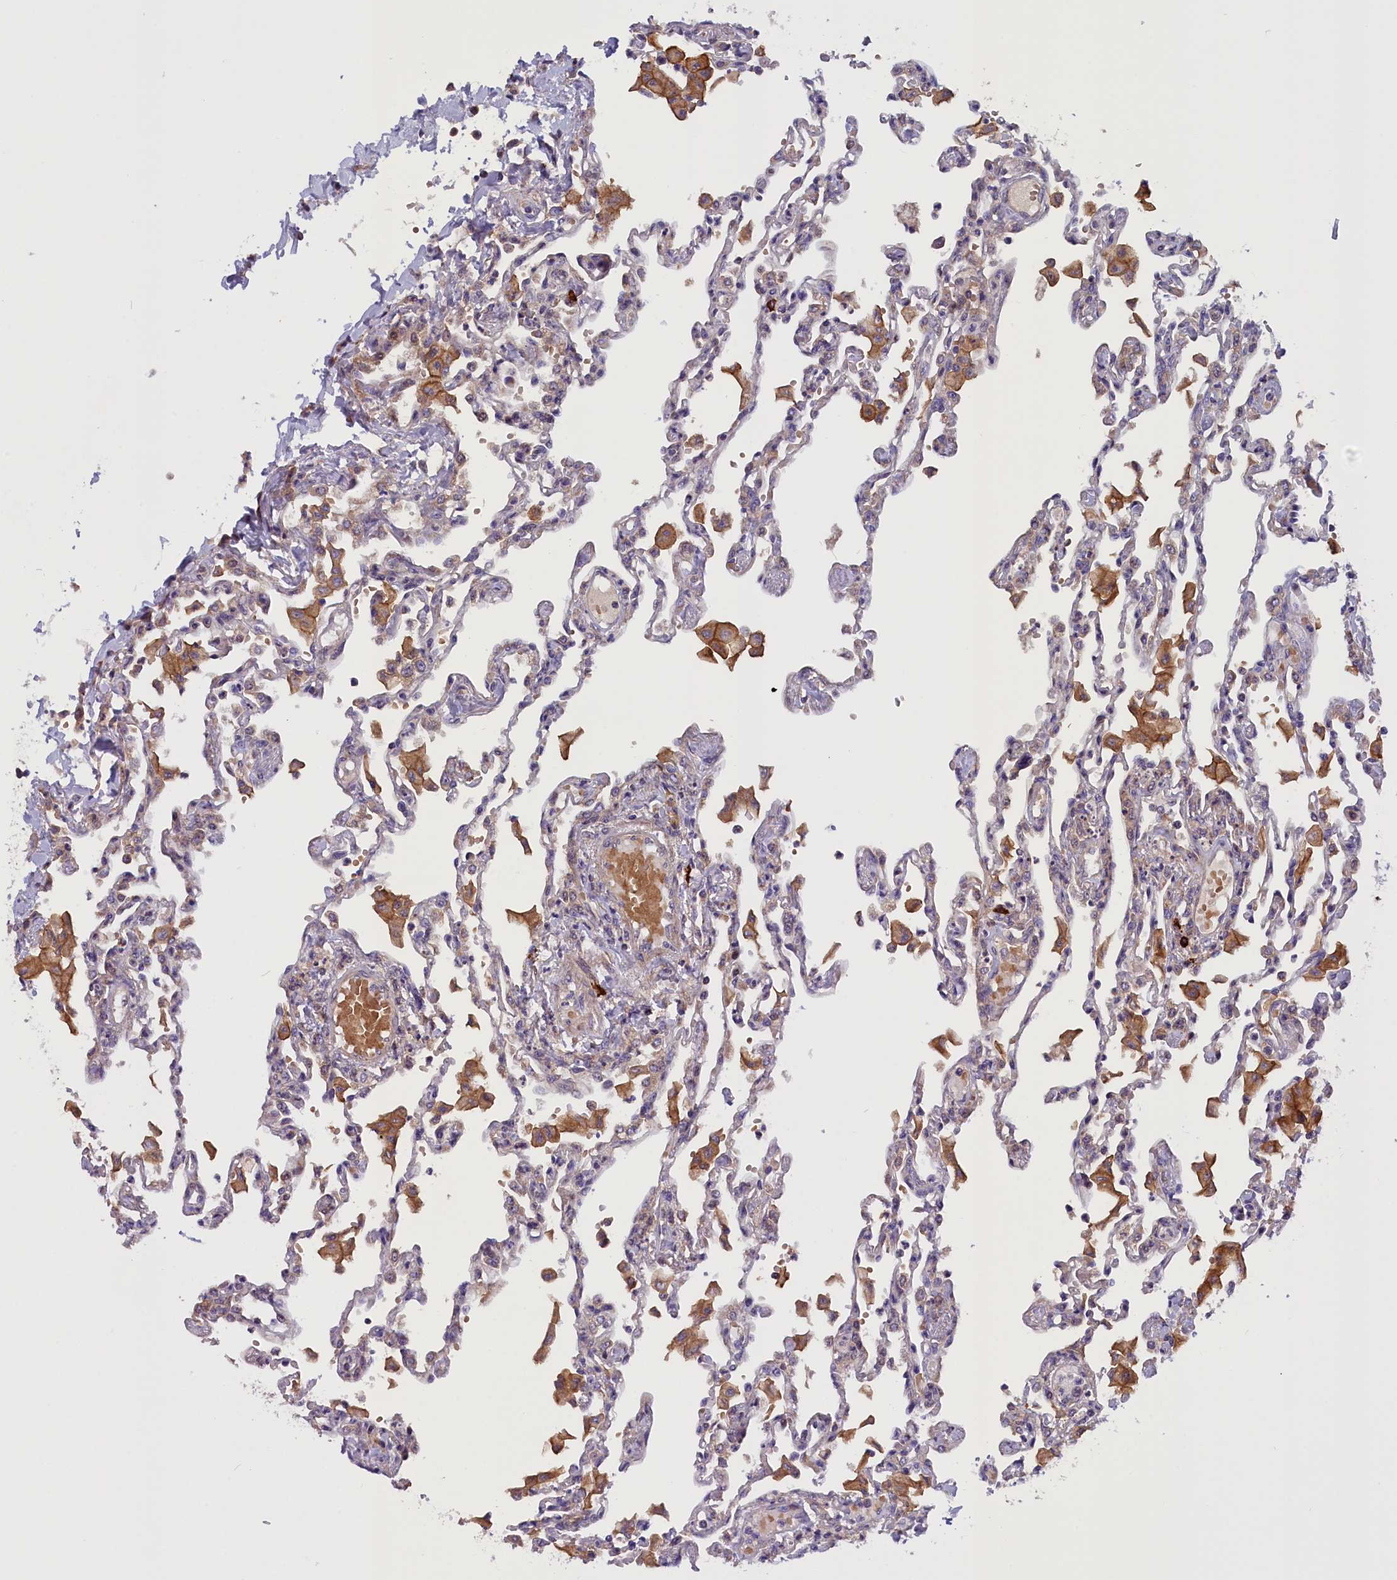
{"staining": {"intensity": "negative", "quantity": "none", "location": "none"}, "tissue": "lung", "cell_type": "Alveolar cells", "image_type": "normal", "snomed": [{"axis": "morphology", "description": "Normal tissue, NOS"}, {"axis": "topography", "description": "Bronchus"}, {"axis": "topography", "description": "Lung"}], "caption": "Immunohistochemical staining of normal lung reveals no significant expression in alveolar cells. The staining was performed using DAB to visualize the protein expression in brown, while the nuclei were stained in blue with hematoxylin (Magnification: 20x).", "gene": "FRY", "patient": {"sex": "female", "age": 49}}